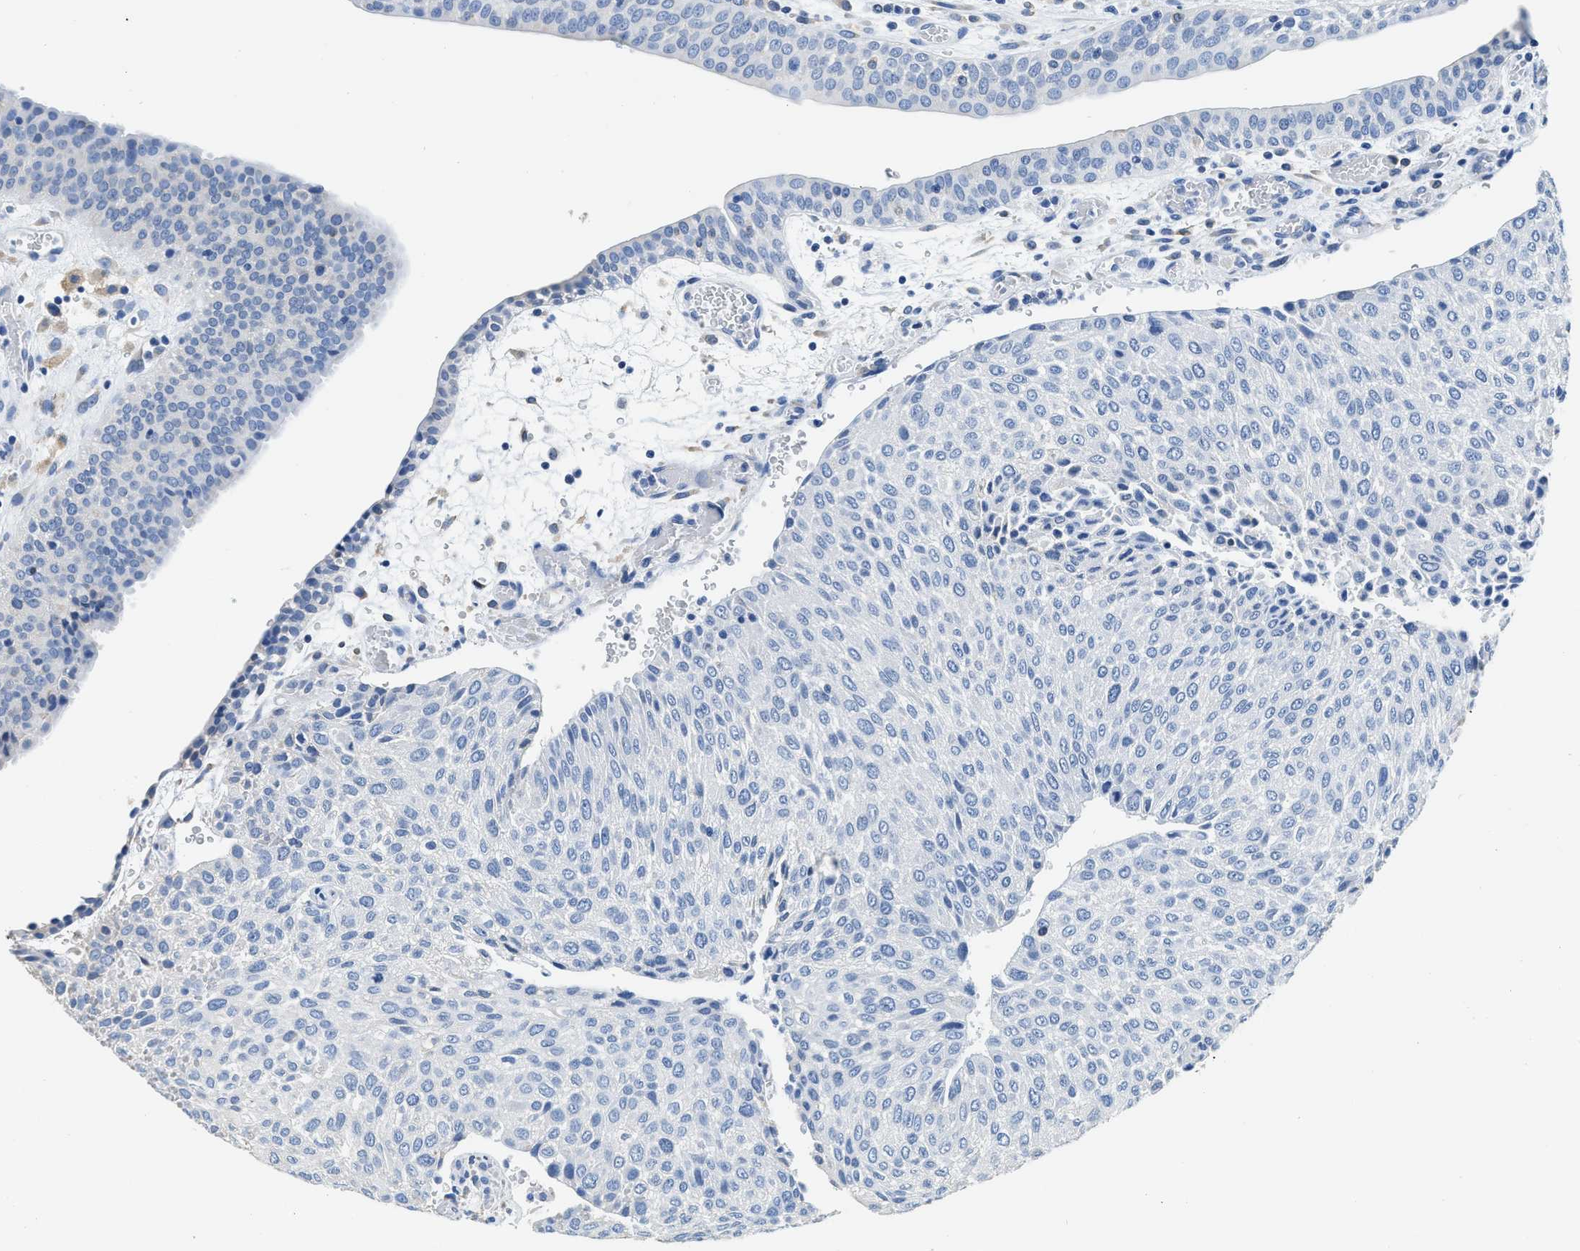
{"staining": {"intensity": "negative", "quantity": "none", "location": "none"}, "tissue": "urothelial cancer", "cell_type": "Tumor cells", "image_type": "cancer", "snomed": [{"axis": "morphology", "description": "Urothelial carcinoma, Low grade"}, {"axis": "morphology", "description": "Urothelial carcinoma, High grade"}, {"axis": "topography", "description": "Urinary bladder"}], "caption": "DAB immunohistochemical staining of human high-grade urothelial carcinoma demonstrates no significant expression in tumor cells.", "gene": "ZDHHC13", "patient": {"sex": "male", "age": 35}}